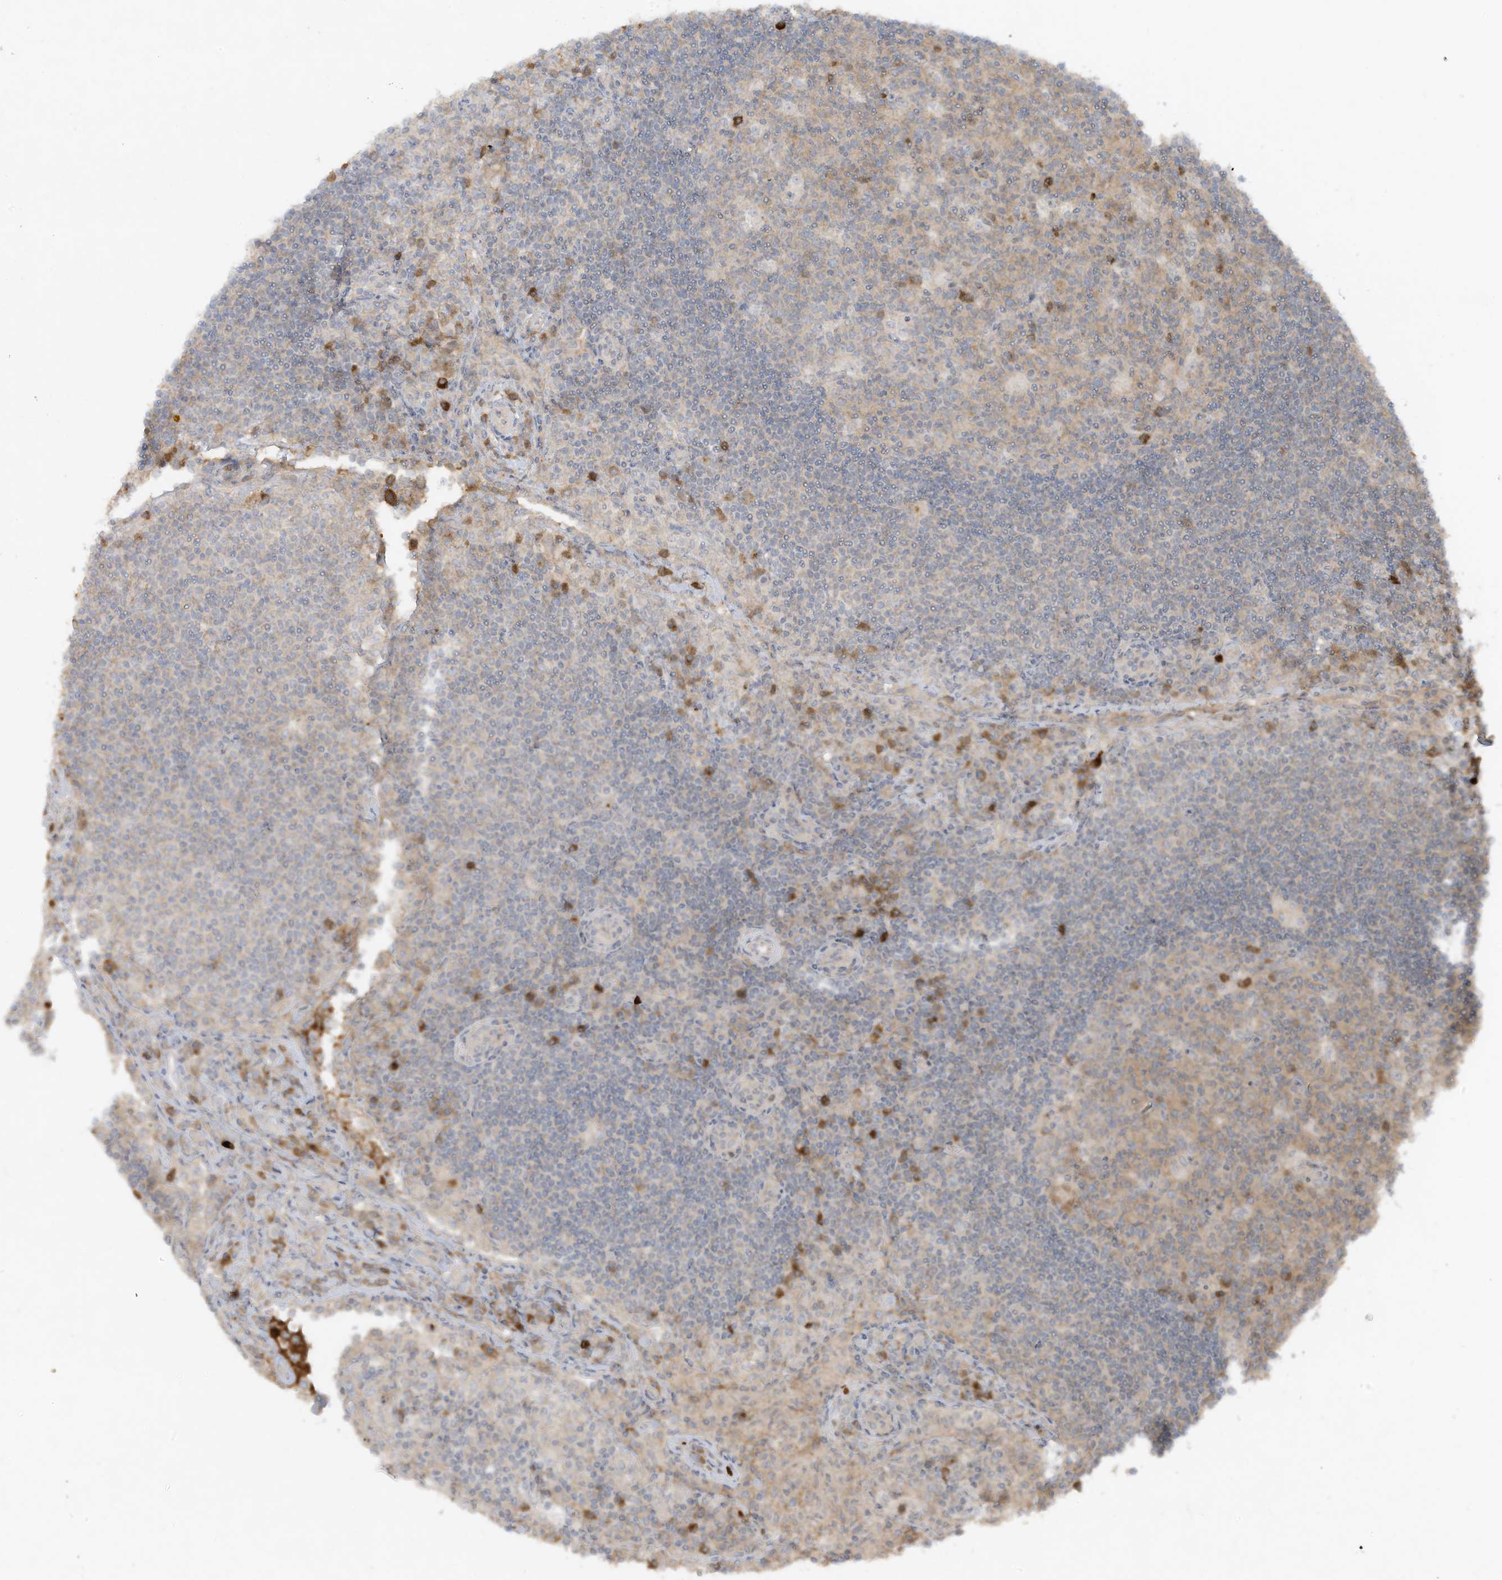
{"staining": {"intensity": "moderate", "quantity": "<25%", "location": "cytoplasmic/membranous"}, "tissue": "lymph node", "cell_type": "Germinal center cells", "image_type": "normal", "snomed": [{"axis": "morphology", "description": "Normal tissue, NOS"}, {"axis": "topography", "description": "Lymph node"}], "caption": "Protein expression by IHC shows moderate cytoplasmic/membranous positivity in approximately <25% of germinal center cells in normal lymph node.", "gene": "FETUB", "patient": {"sex": "female", "age": 53}}